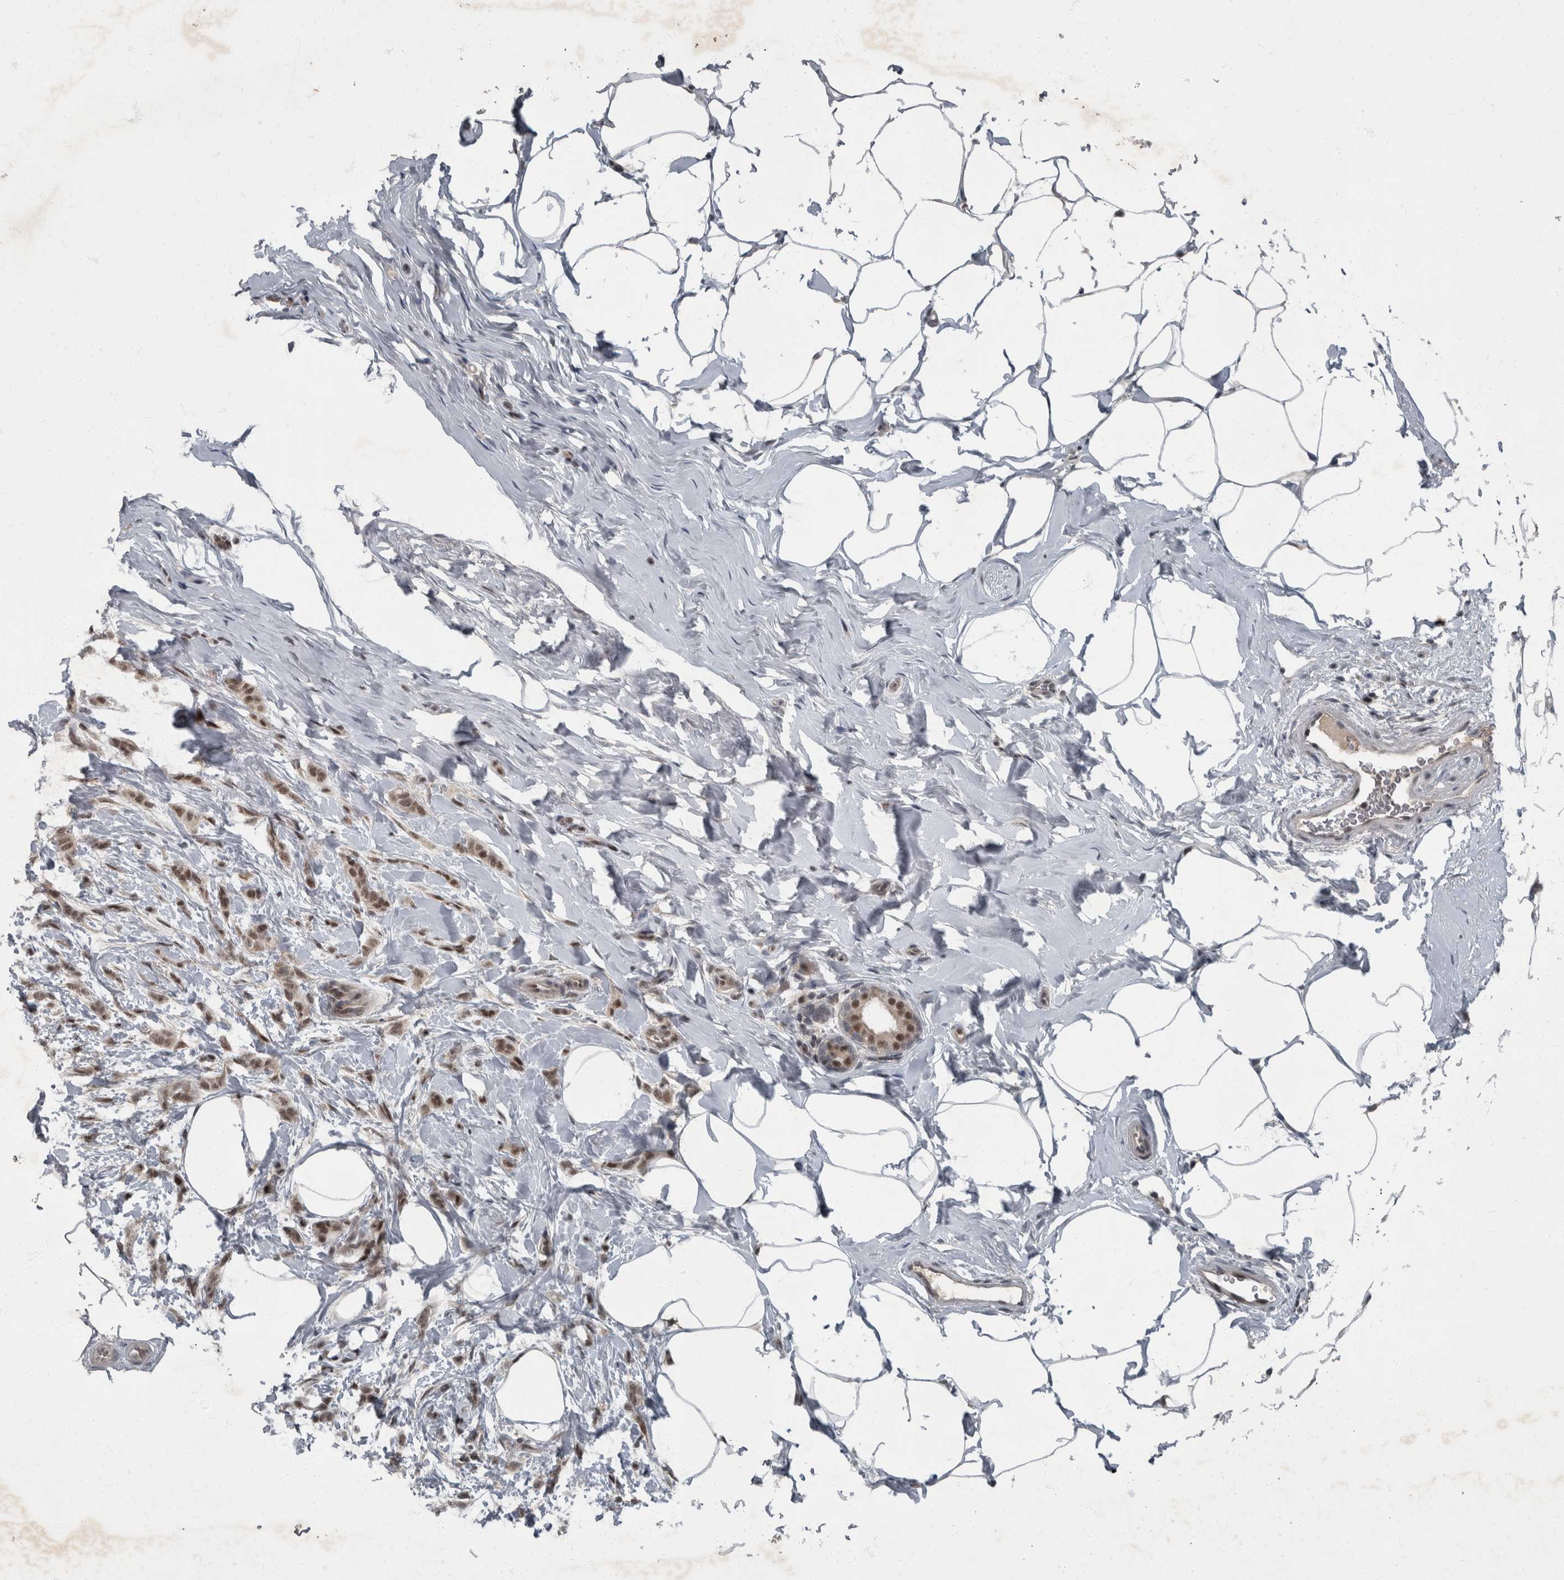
{"staining": {"intensity": "moderate", "quantity": ">75%", "location": "nuclear"}, "tissue": "breast cancer", "cell_type": "Tumor cells", "image_type": "cancer", "snomed": [{"axis": "morphology", "description": "Lobular carcinoma, in situ"}, {"axis": "morphology", "description": "Lobular carcinoma"}, {"axis": "topography", "description": "Breast"}], "caption": "A histopathology image of human breast cancer (lobular carcinoma in situ) stained for a protein exhibits moderate nuclear brown staining in tumor cells. (IHC, brightfield microscopy, high magnification).", "gene": "WDR33", "patient": {"sex": "female", "age": 41}}